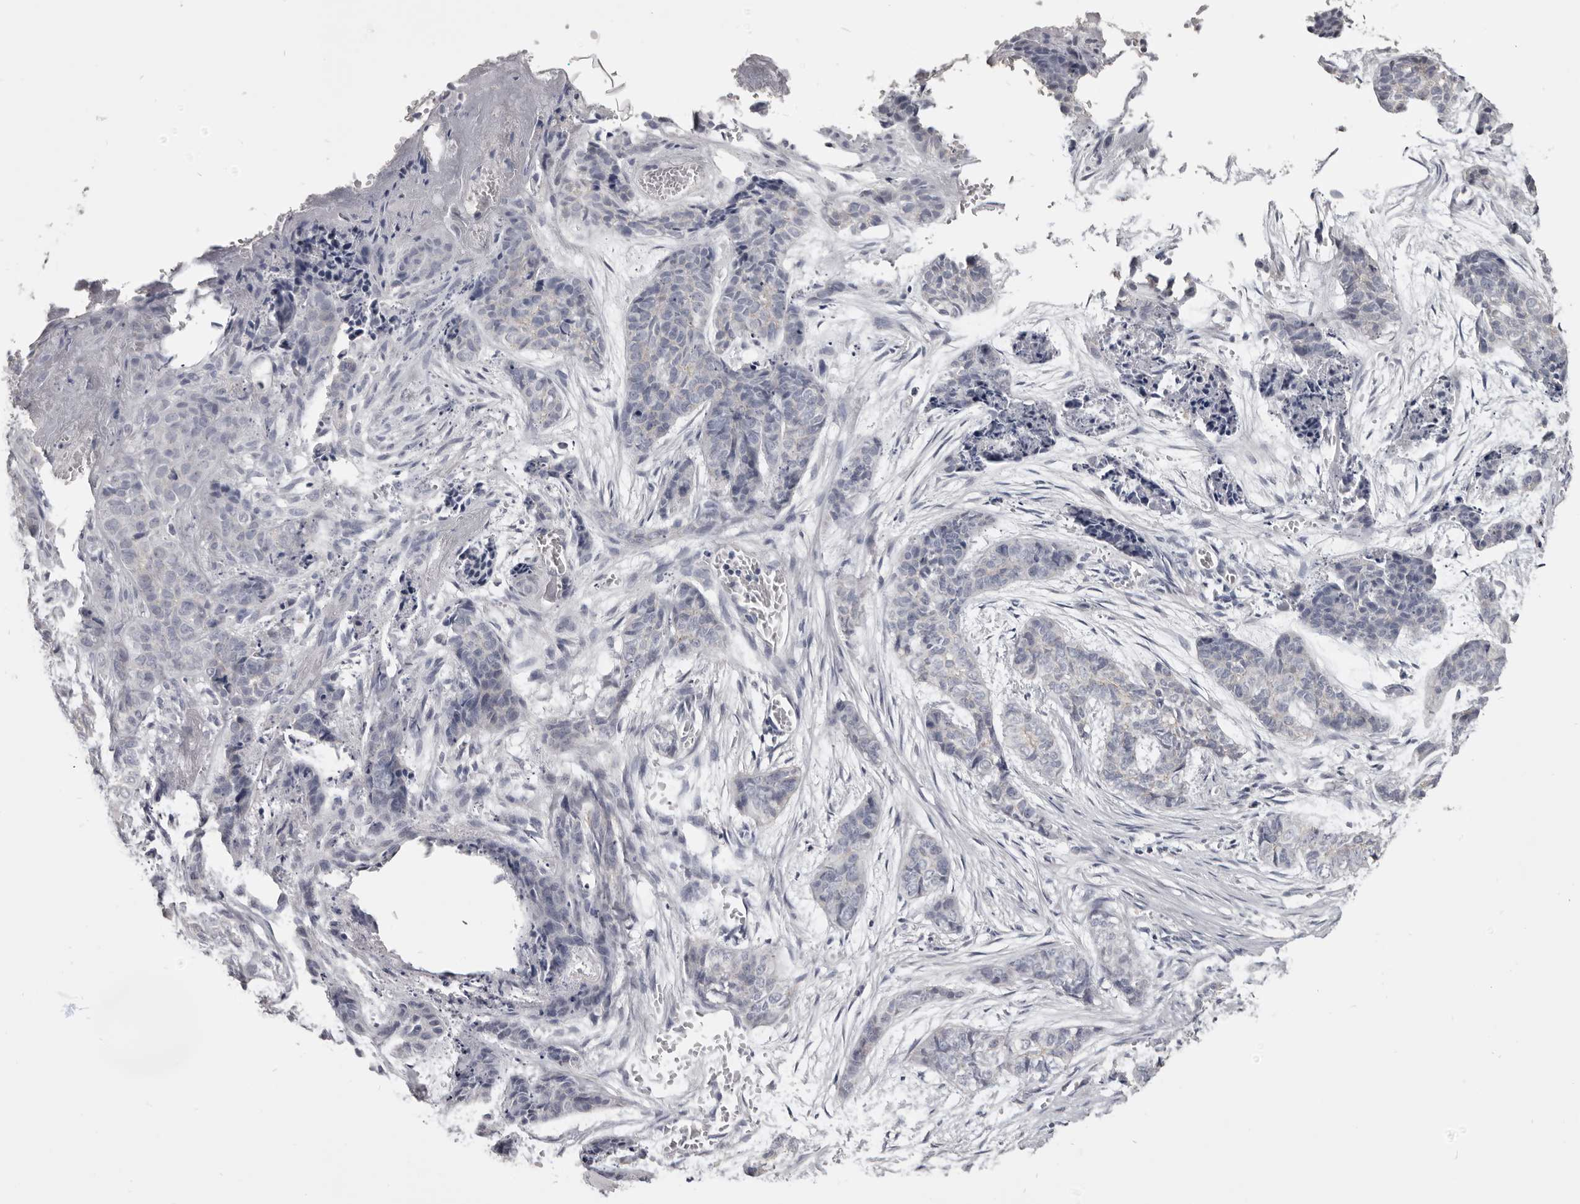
{"staining": {"intensity": "negative", "quantity": "none", "location": "none"}, "tissue": "skin cancer", "cell_type": "Tumor cells", "image_type": "cancer", "snomed": [{"axis": "morphology", "description": "Basal cell carcinoma"}, {"axis": "topography", "description": "Skin"}], "caption": "Human skin cancer (basal cell carcinoma) stained for a protein using IHC exhibits no positivity in tumor cells.", "gene": "CGN", "patient": {"sex": "female", "age": 64}}